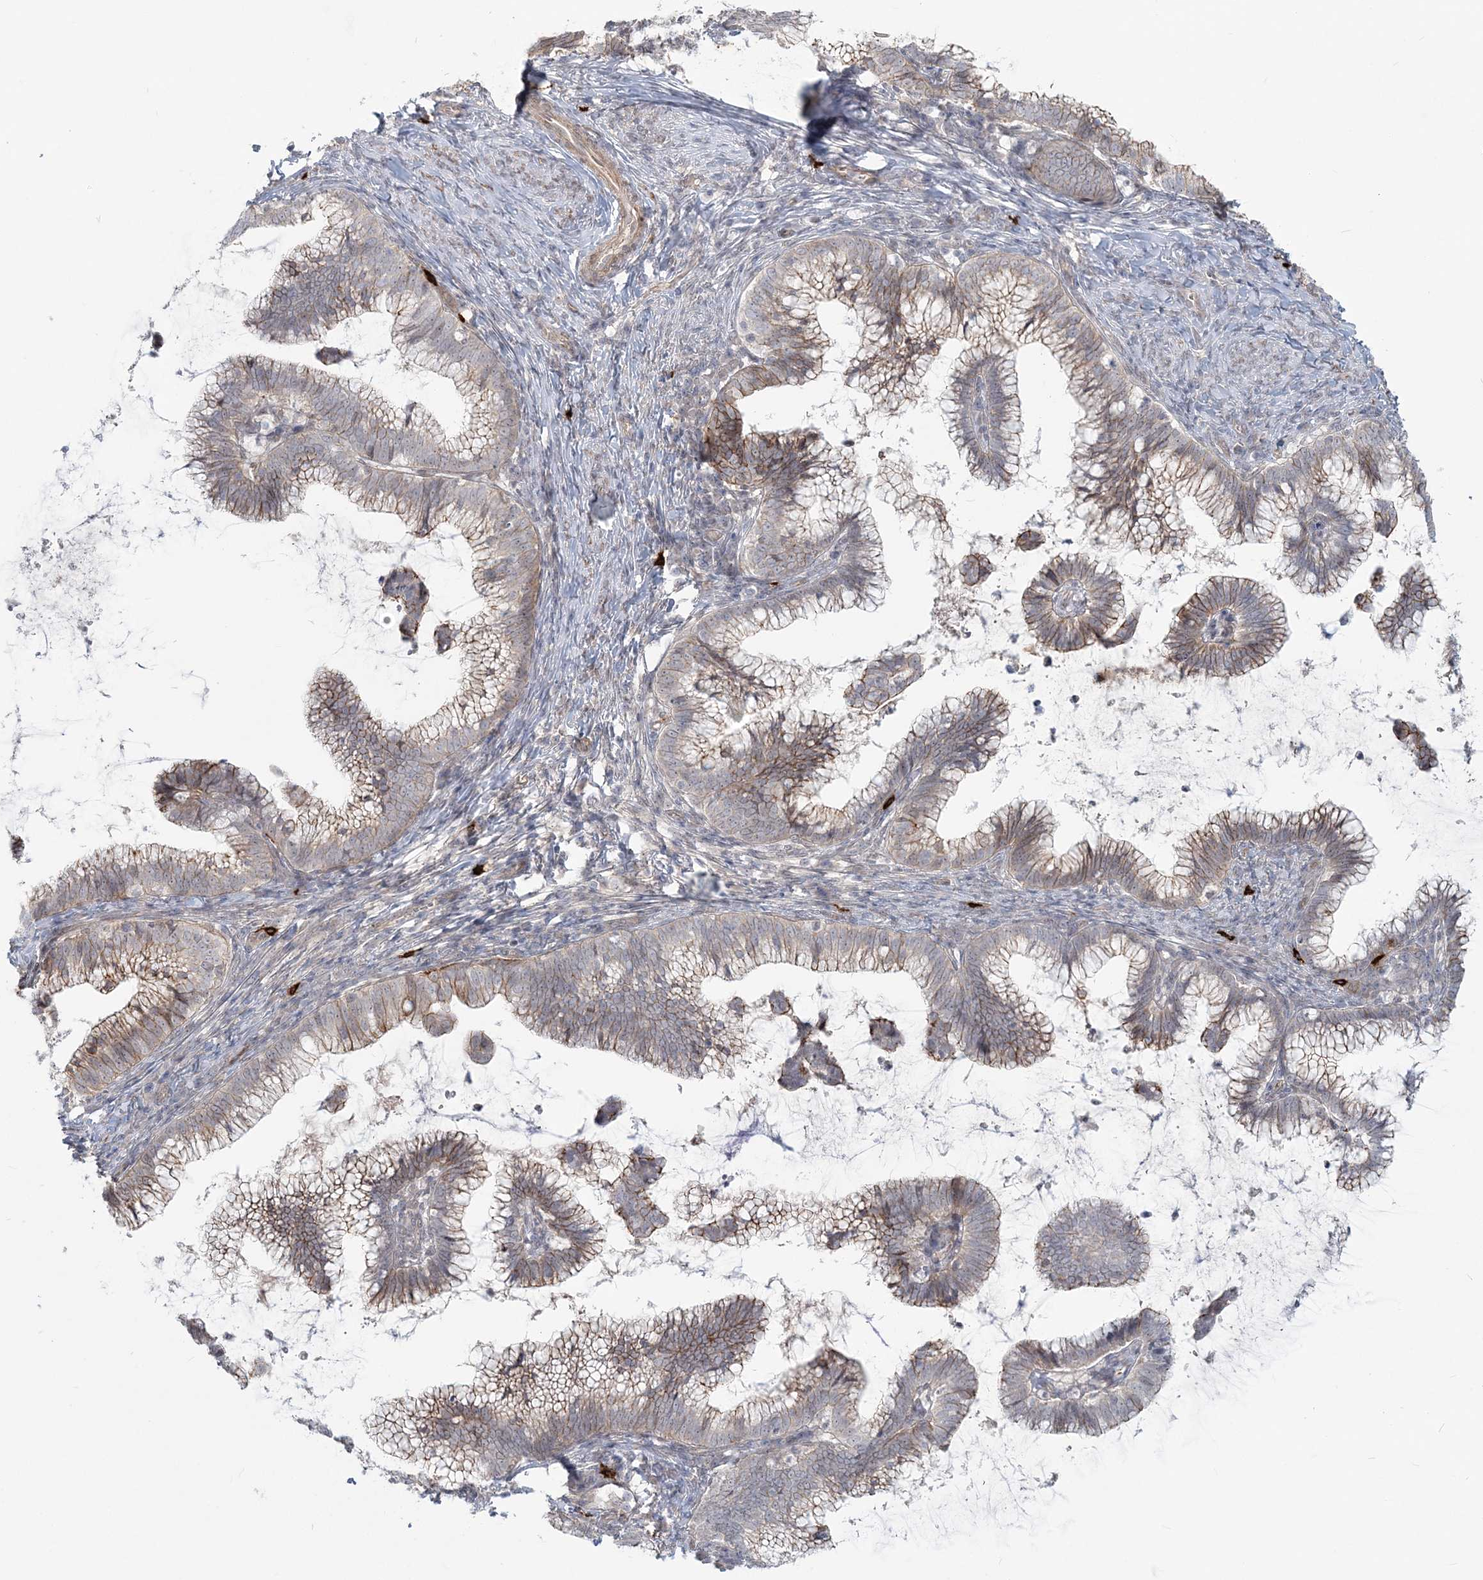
{"staining": {"intensity": "moderate", "quantity": ">75%", "location": "cytoplasmic/membranous"}, "tissue": "cervical cancer", "cell_type": "Tumor cells", "image_type": "cancer", "snomed": [{"axis": "morphology", "description": "Adenocarcinoma, NOS"}, {"axis": "topography", "description": "Cervix"}], "caption": "This is a photomicrograph of IHC staining of cervical cancer, which shows moderate expression in the cytoplasmic/membranous of tumor cells.", "gene": "SH3PXD2A", "patient": {"sex": "female", "age": 36}}